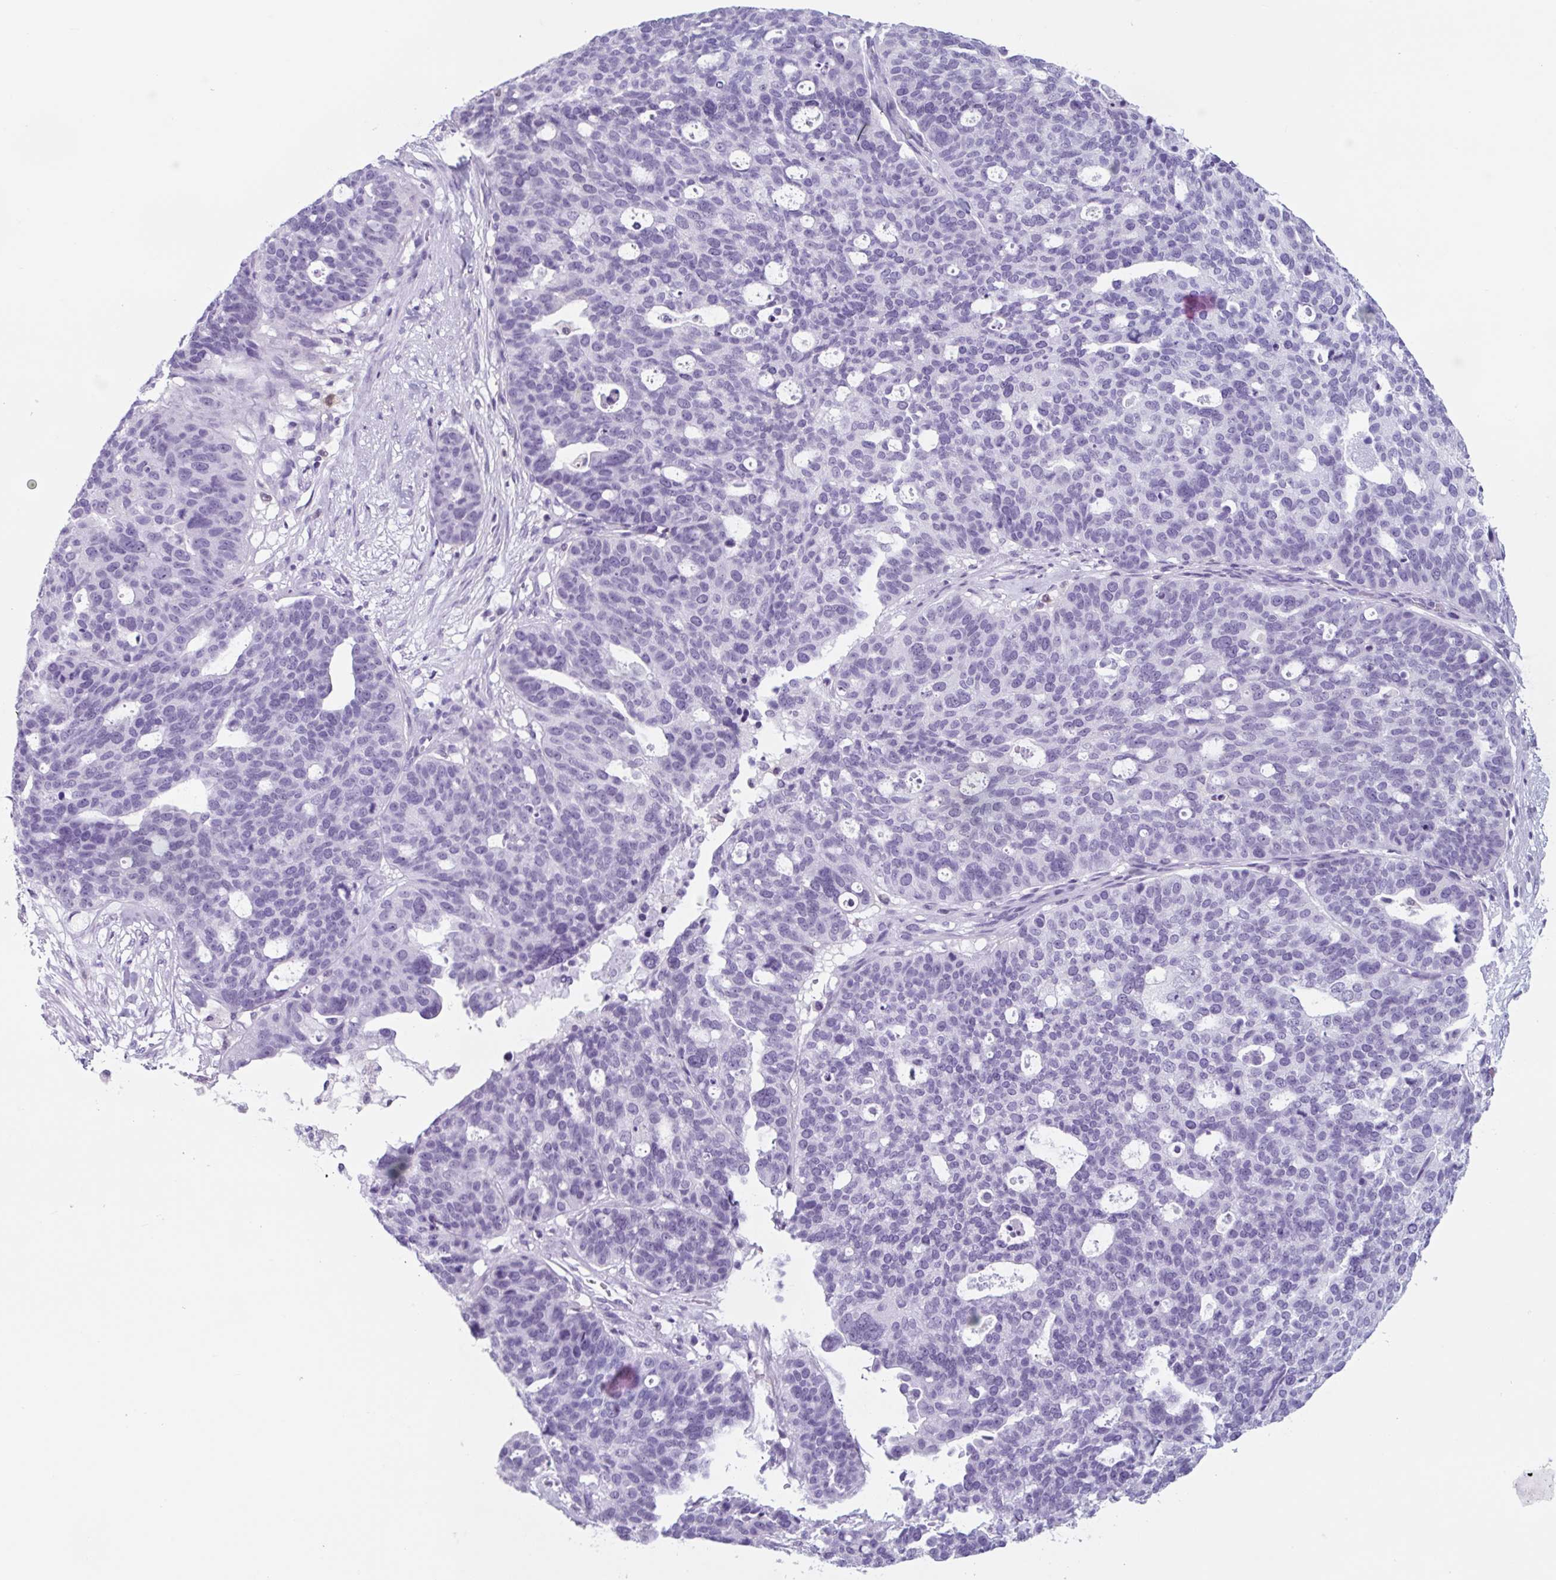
{"staining": {"intensity": "negative", "quantity": "none", "location": "none"}, "tissue": "ovarian cancer", "cell_type": "Tumor cells", "image_type": "cancer", "snomed": [{"axis": "morphology", "description": "Cystadenocarcinoma, serous, NOS"}, {"axis": "topography", "description": "Ovary"}], "caption": "Immunohistochemistry micrograph of human ovarian cancer stained for a protein (brown), which displays no staining in tumor cells.", "gene": "TNFRSF8", "patient": {"sex": "female", "age": 59}}